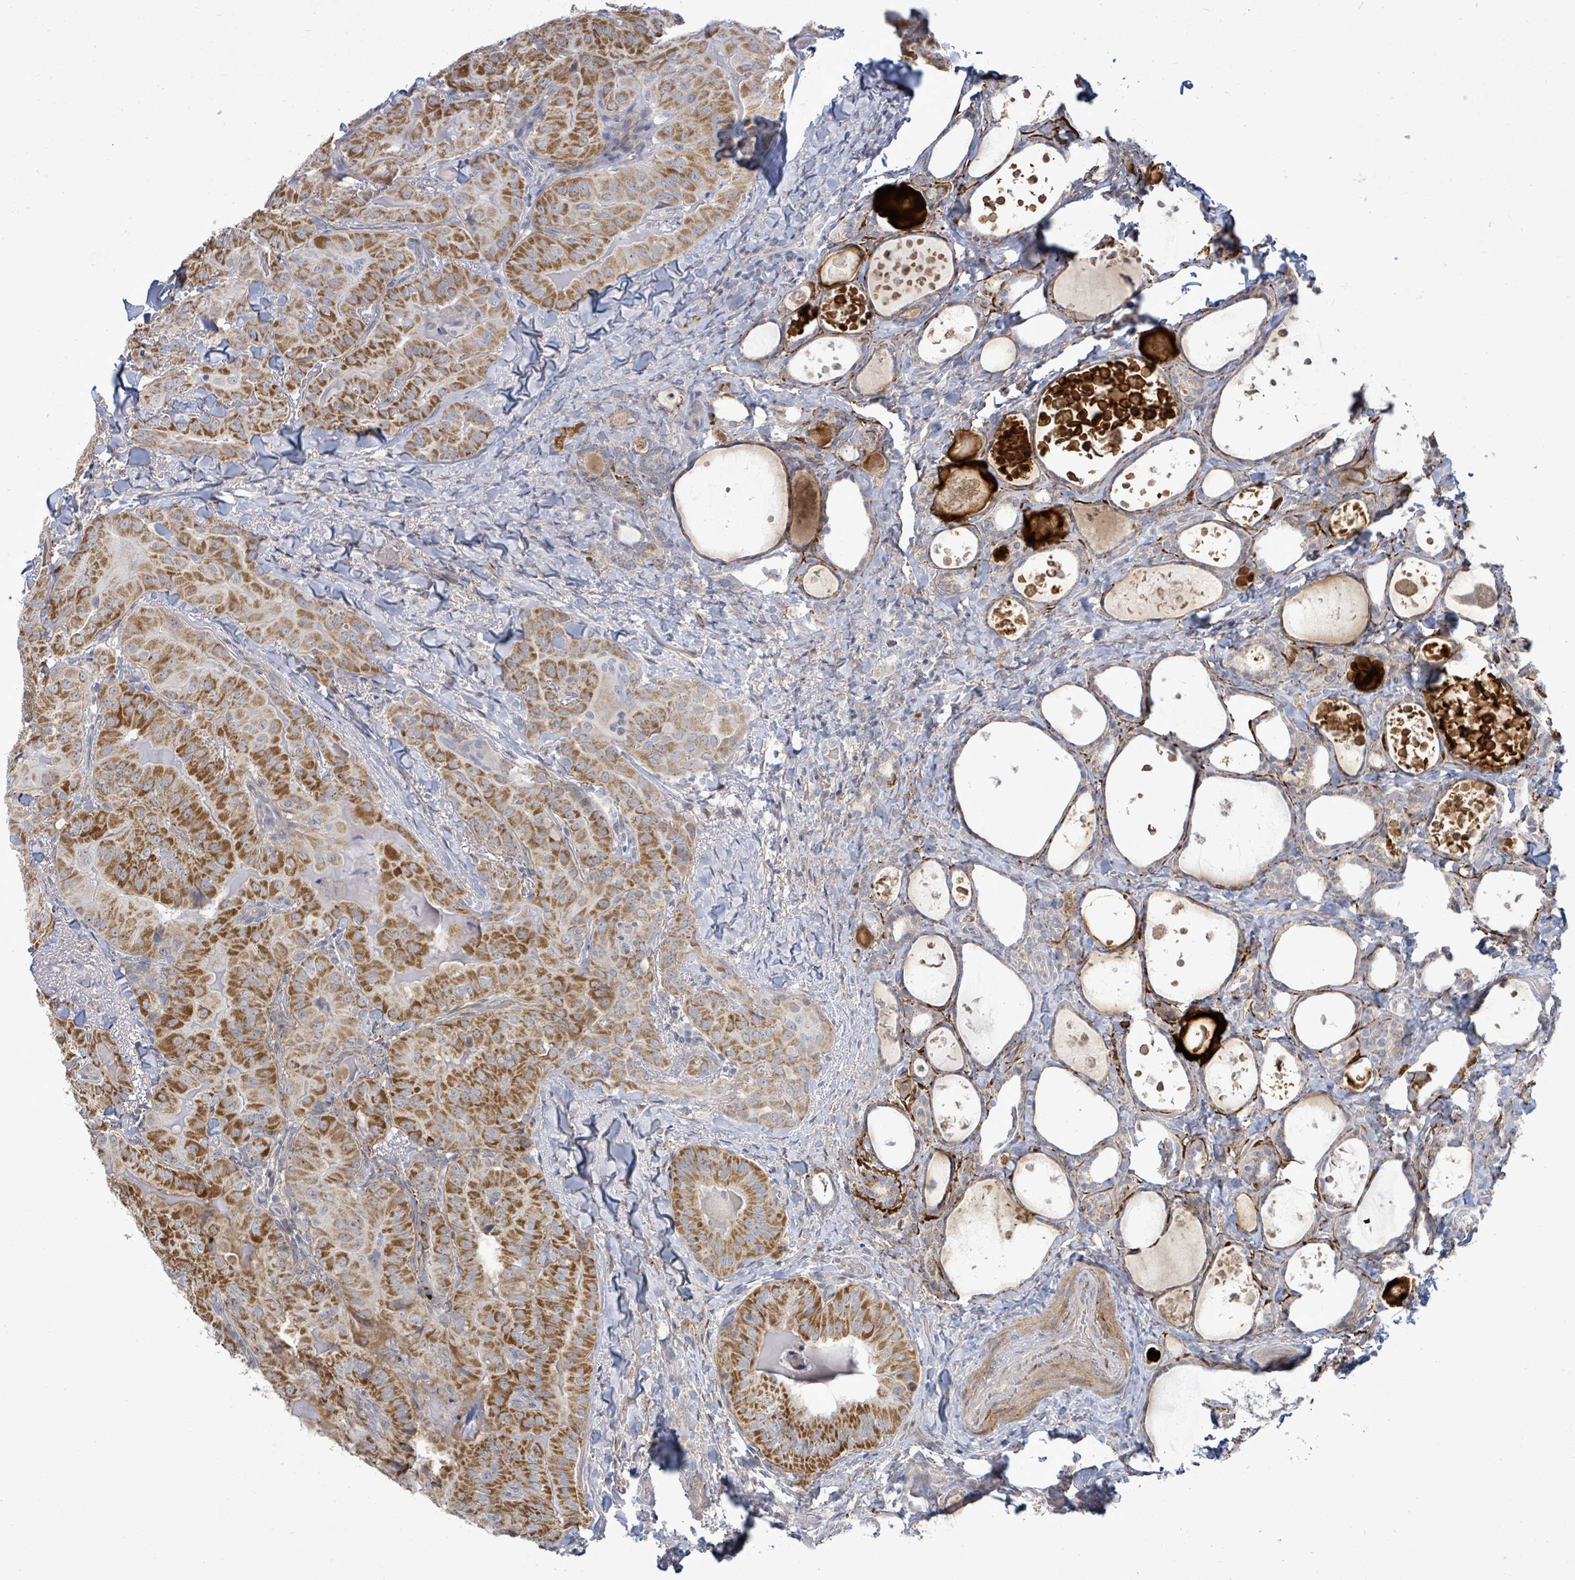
{"staining": {"intensity": "strong", "quantity": ">75%", "location": "cytoplasmic/membranous"}, "tissue": "thyroid cancer", "cell_type": "Tumor cells", "image_type": "cancer", "snomed": [{"axis": "morphology", "description": "Papillary adenocarcinoma, NOS"}, {"axis": "topography", "description": "Thyroid gland"}], "caption": "Protein expression by immunohistochemistry shows strong cytoplasmic/membranous expression in about >75% of tumor cells in papillary adenocarcinoma (thyroid).", "gene": "ZFPM1", "patient": {"sex": "female", "age": 68}}